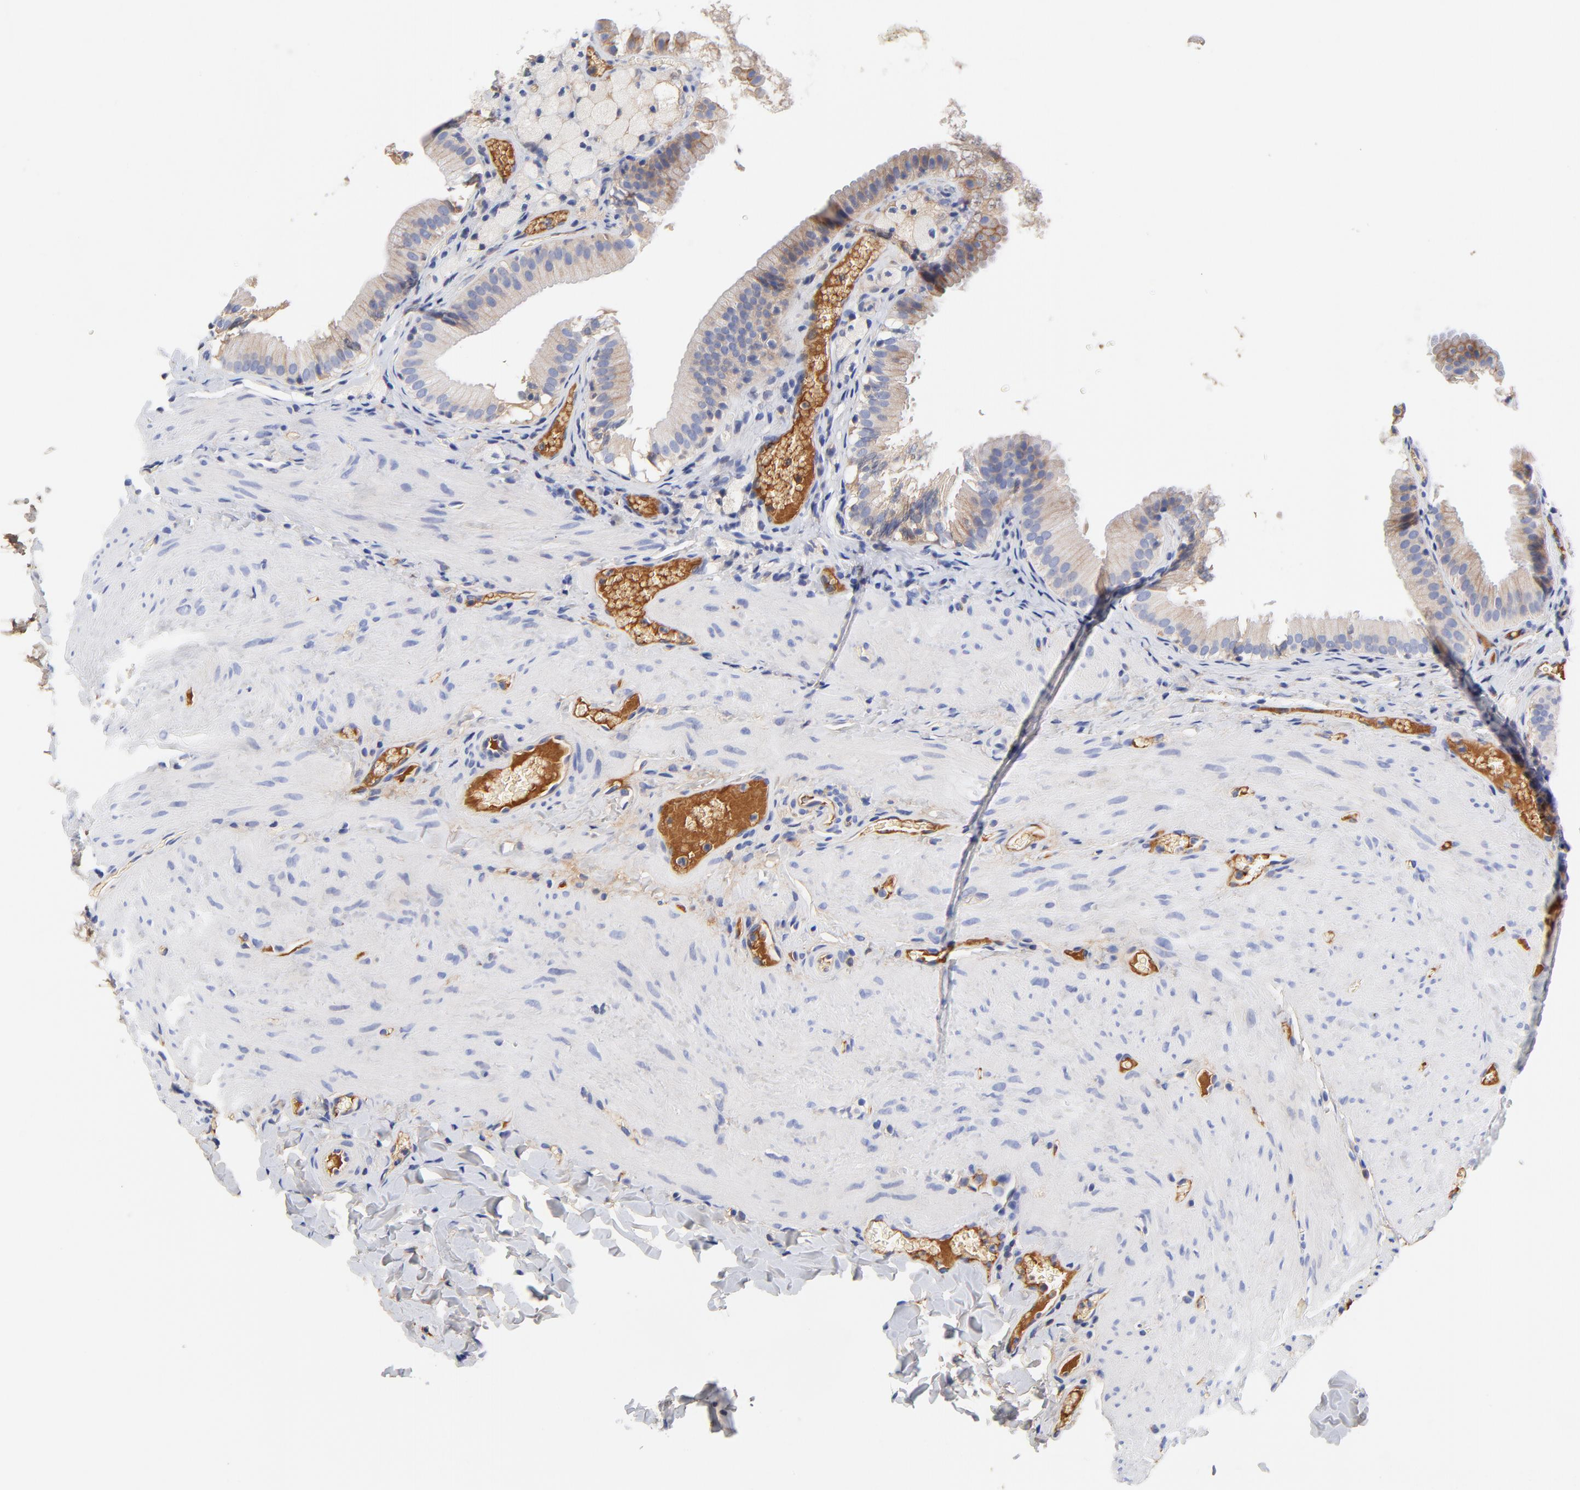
{"staining": {"intensity": "weak", "quantity": "25%-75%", "location": "cytoplasmic/membranous"}, "tissue": "gallbladder", "cell_type": "Glandular cells", "image_type": "normal", "snomed": [{"axis": "morphology", "description": "Normal tissue, NOS"}, {"axis": "topography", "description": "Gallbladder"}], "caption": "IHC (DAB) staining of benign gallbladder demonstrates weak cytoplasmic/membranous protein expression in about 25%-75% of glandular cells. (DAB IHC with brightfield microscopy, high magnification).", "gene": "IGLV3", "patient": {"sex": "female", "age": 24}}